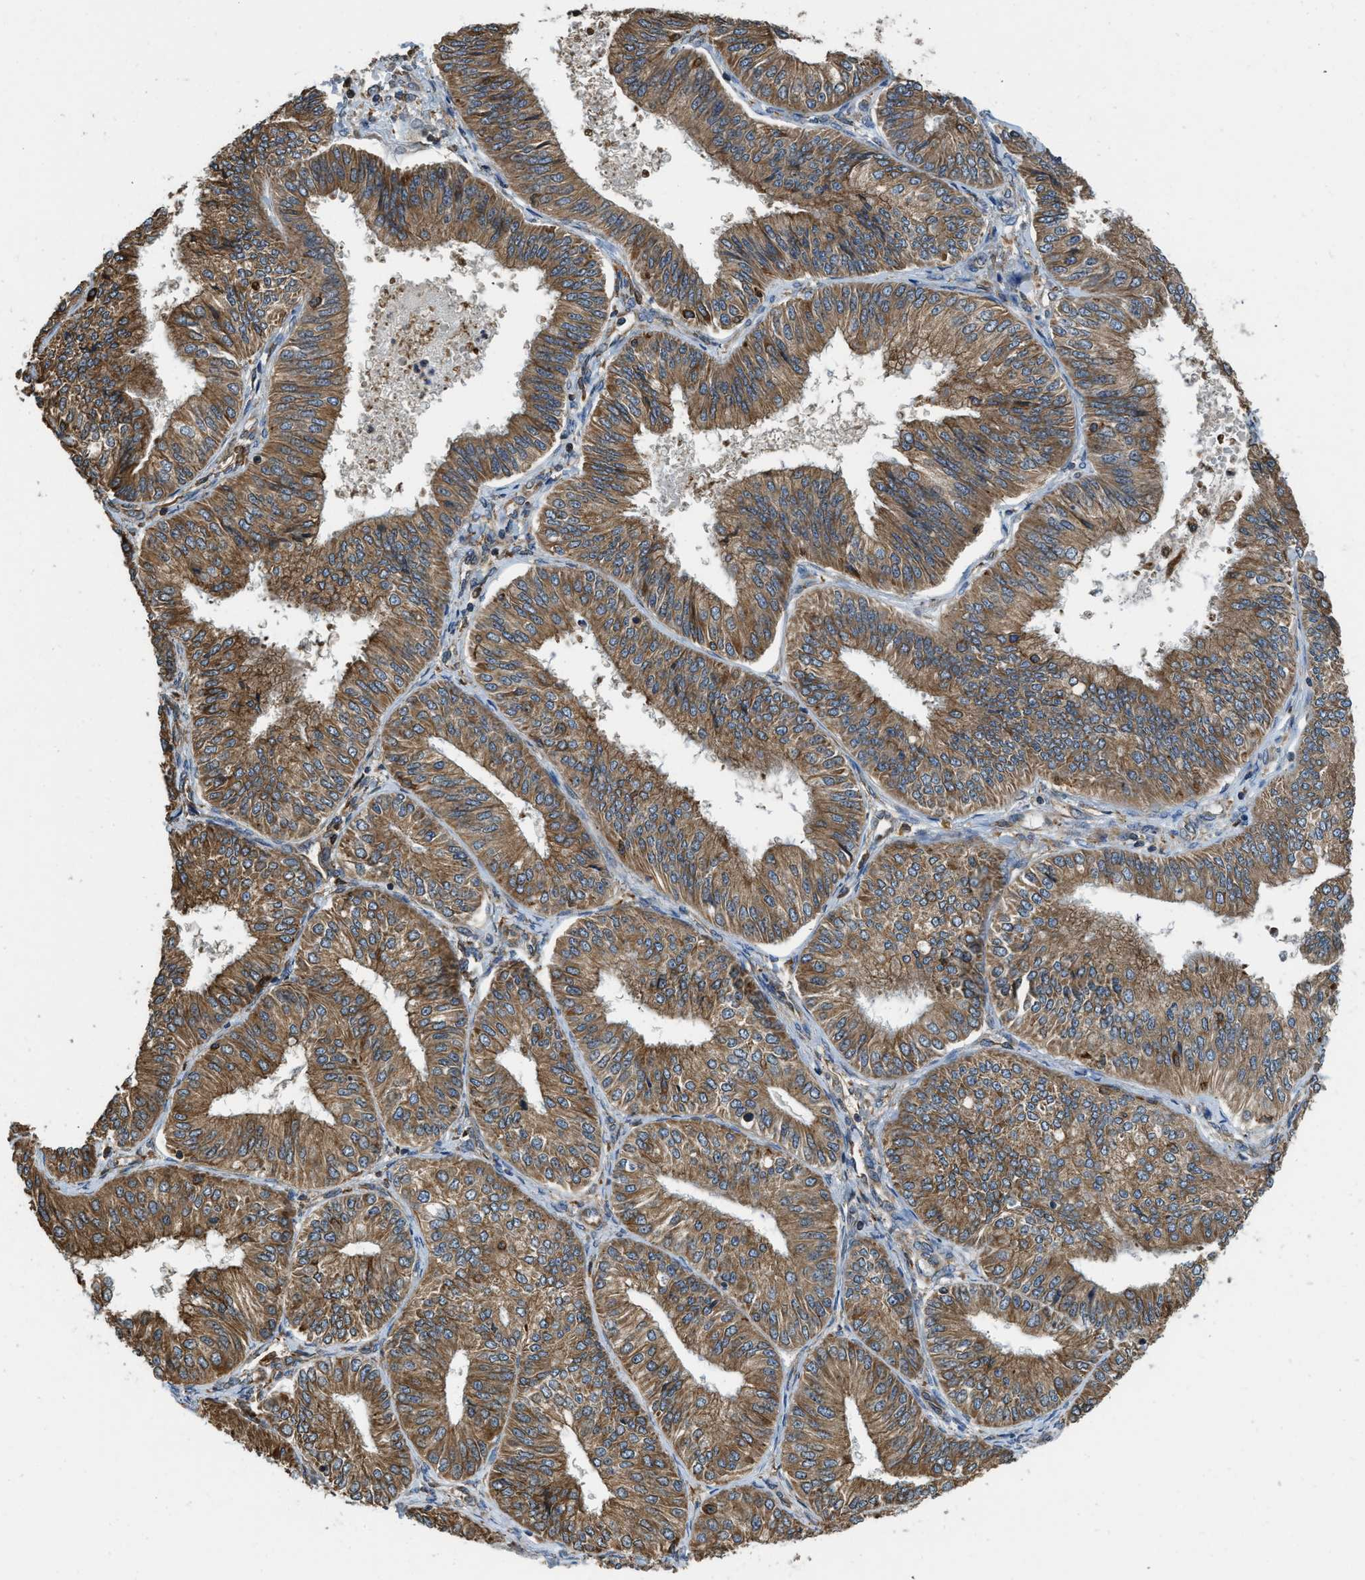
{"staining": {"intensity": "moderate", "quantity": ">75%", "location": "cytoplasmic/membranous"}, "tissue": "endometrial cancer", "cell_type": "Tumor cells", "image_type": "cancer", "snomed": [{"axis": "morphology", "description": "Adenocarcinoma, NOS"}, {"axis": "topography", "description": "Endometrium"}], "caption": "Moderate cytoplasmic/membranous staining for a protein is seen in approximately >75% of tumor cells of endometrial cancer using IHC.", "gene": "BCAP31", "patient": {"sex": "female", "age": 58}}